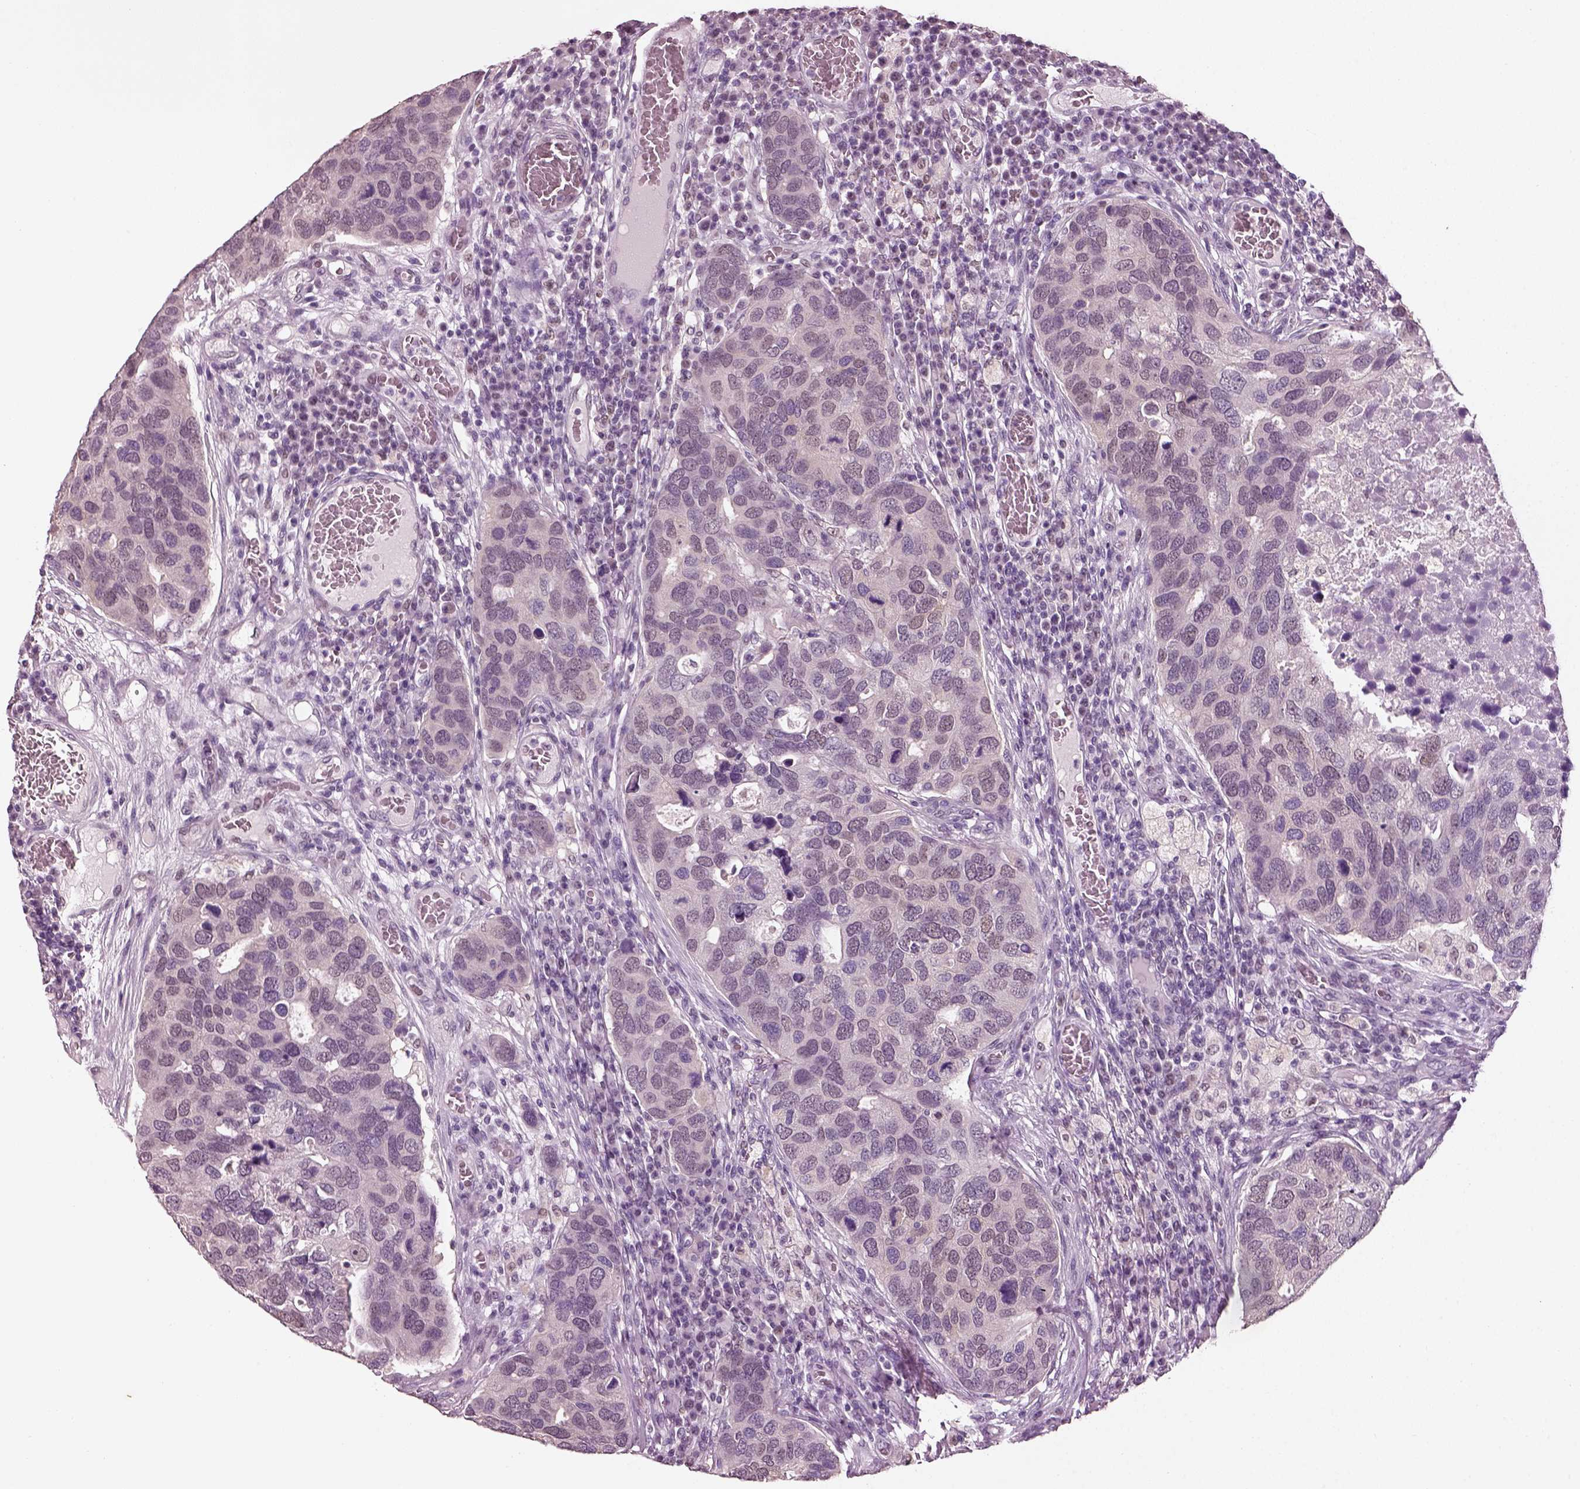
{"staining": {"intensity": "negative", "quantity": "none", "location": "none"}, "tissue": "breast cancer", "cell_type": "Tumor cells", "image_type": "cancer", "snomed": [{"axis": "morphology", "description": "Duct carcinoma"}, {"axis": "topography", "description": "Breast"}], "caption": "A micrograph of breast cancer stained for a protein shows no brown staining in tumor cells.", "gene": "ELSPBP1", "patient": {"sex": "female", "age": 83}}